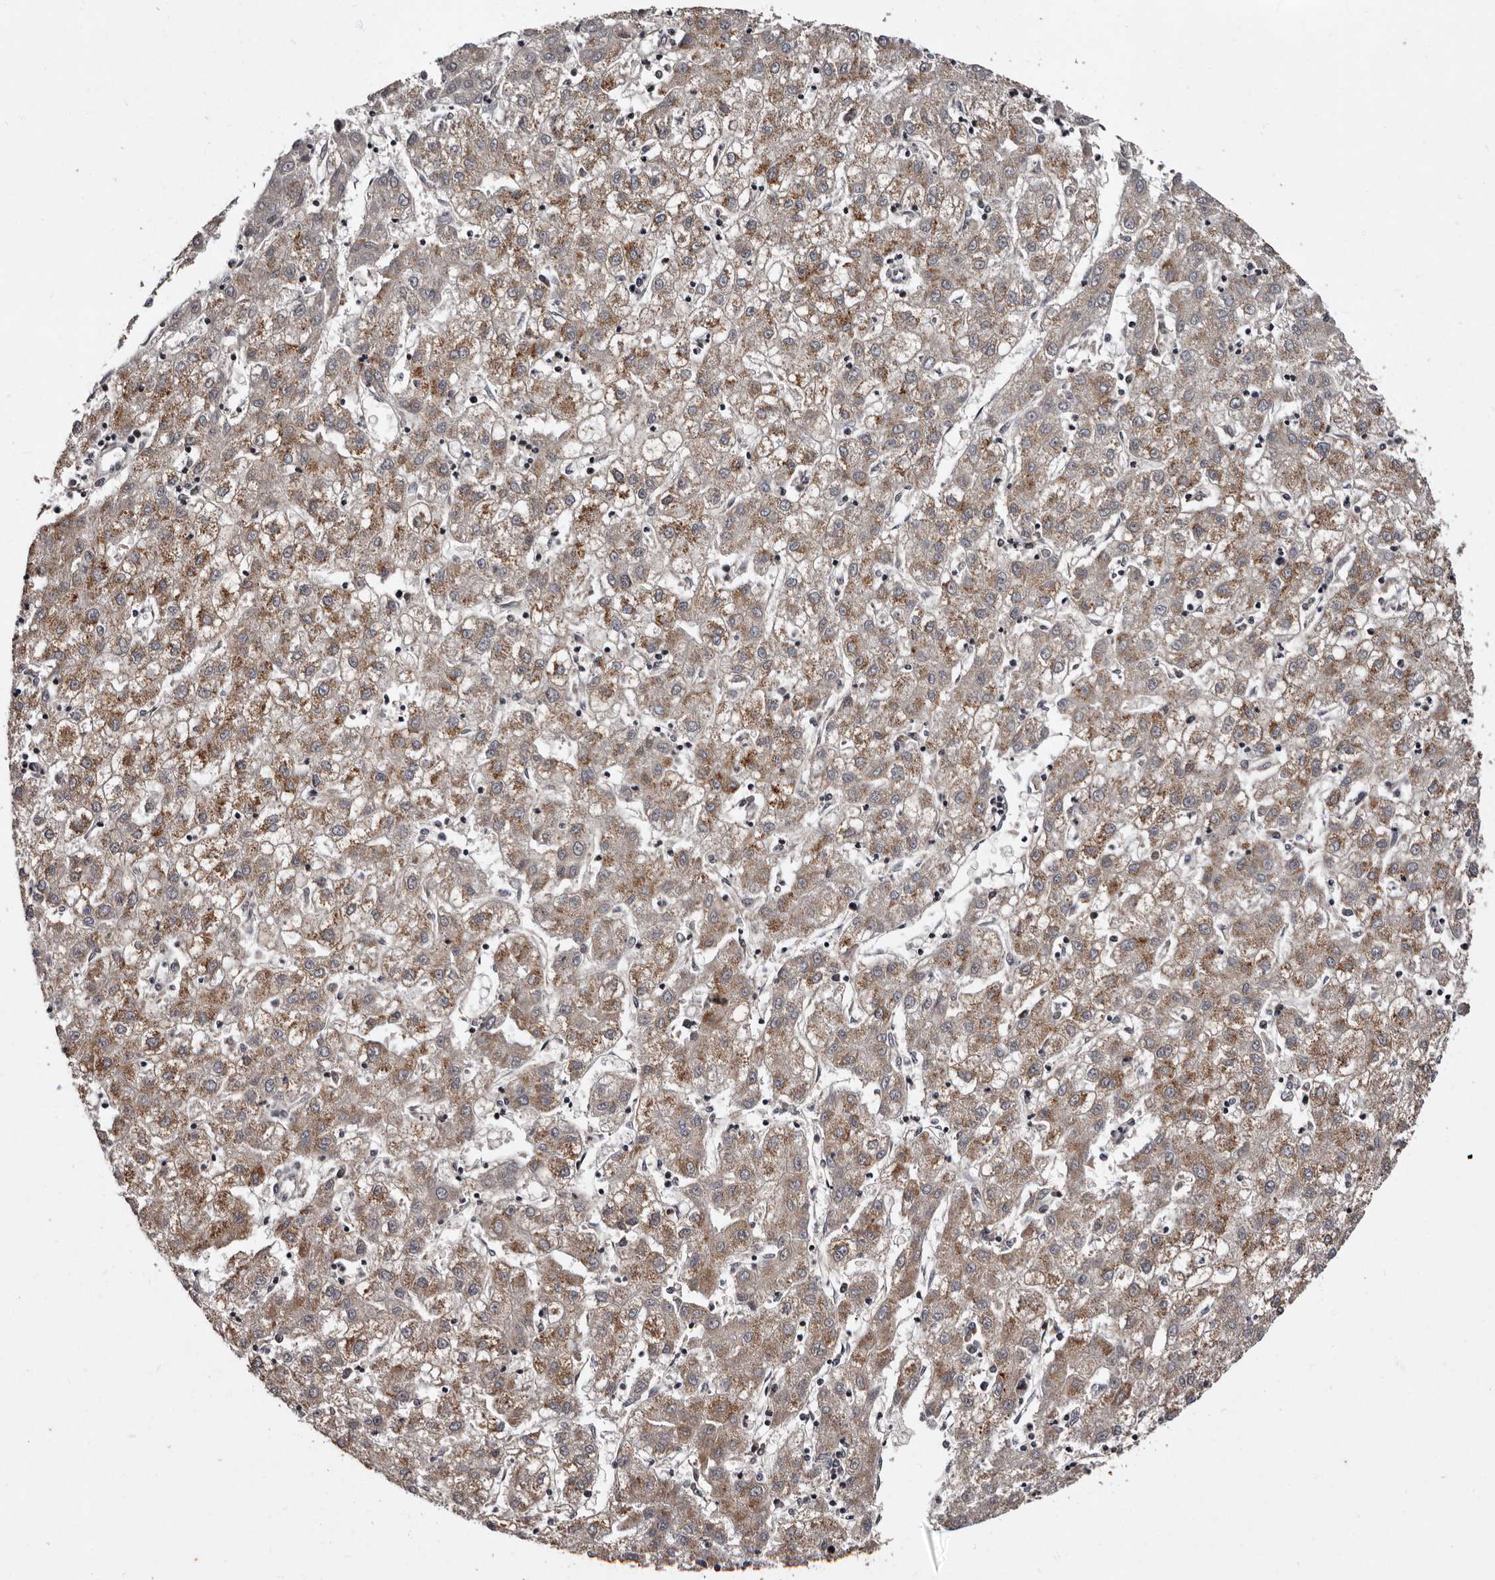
{"staining": {"intensity": "moderate", "quantity": "25%-75%", "location": "cytoplasmic/membranous"}, "tissue": "liver cancer", "cell_type": "Tumor cells", "image_type": "cancer", "snomed": [{"axis": "morphology", "description": "Carcinoma, Hepatocellular, NOS"}, {"axis": "topography", "description": "Liver"}], "caption": "A brown stain highlights moderate cytoplasmic/membranous positivity of a protein in human hepatocellular carcinoma (liver) tumor cells.", "gene": "TNKS", "patient": {"sex": "male", "age": 72}}